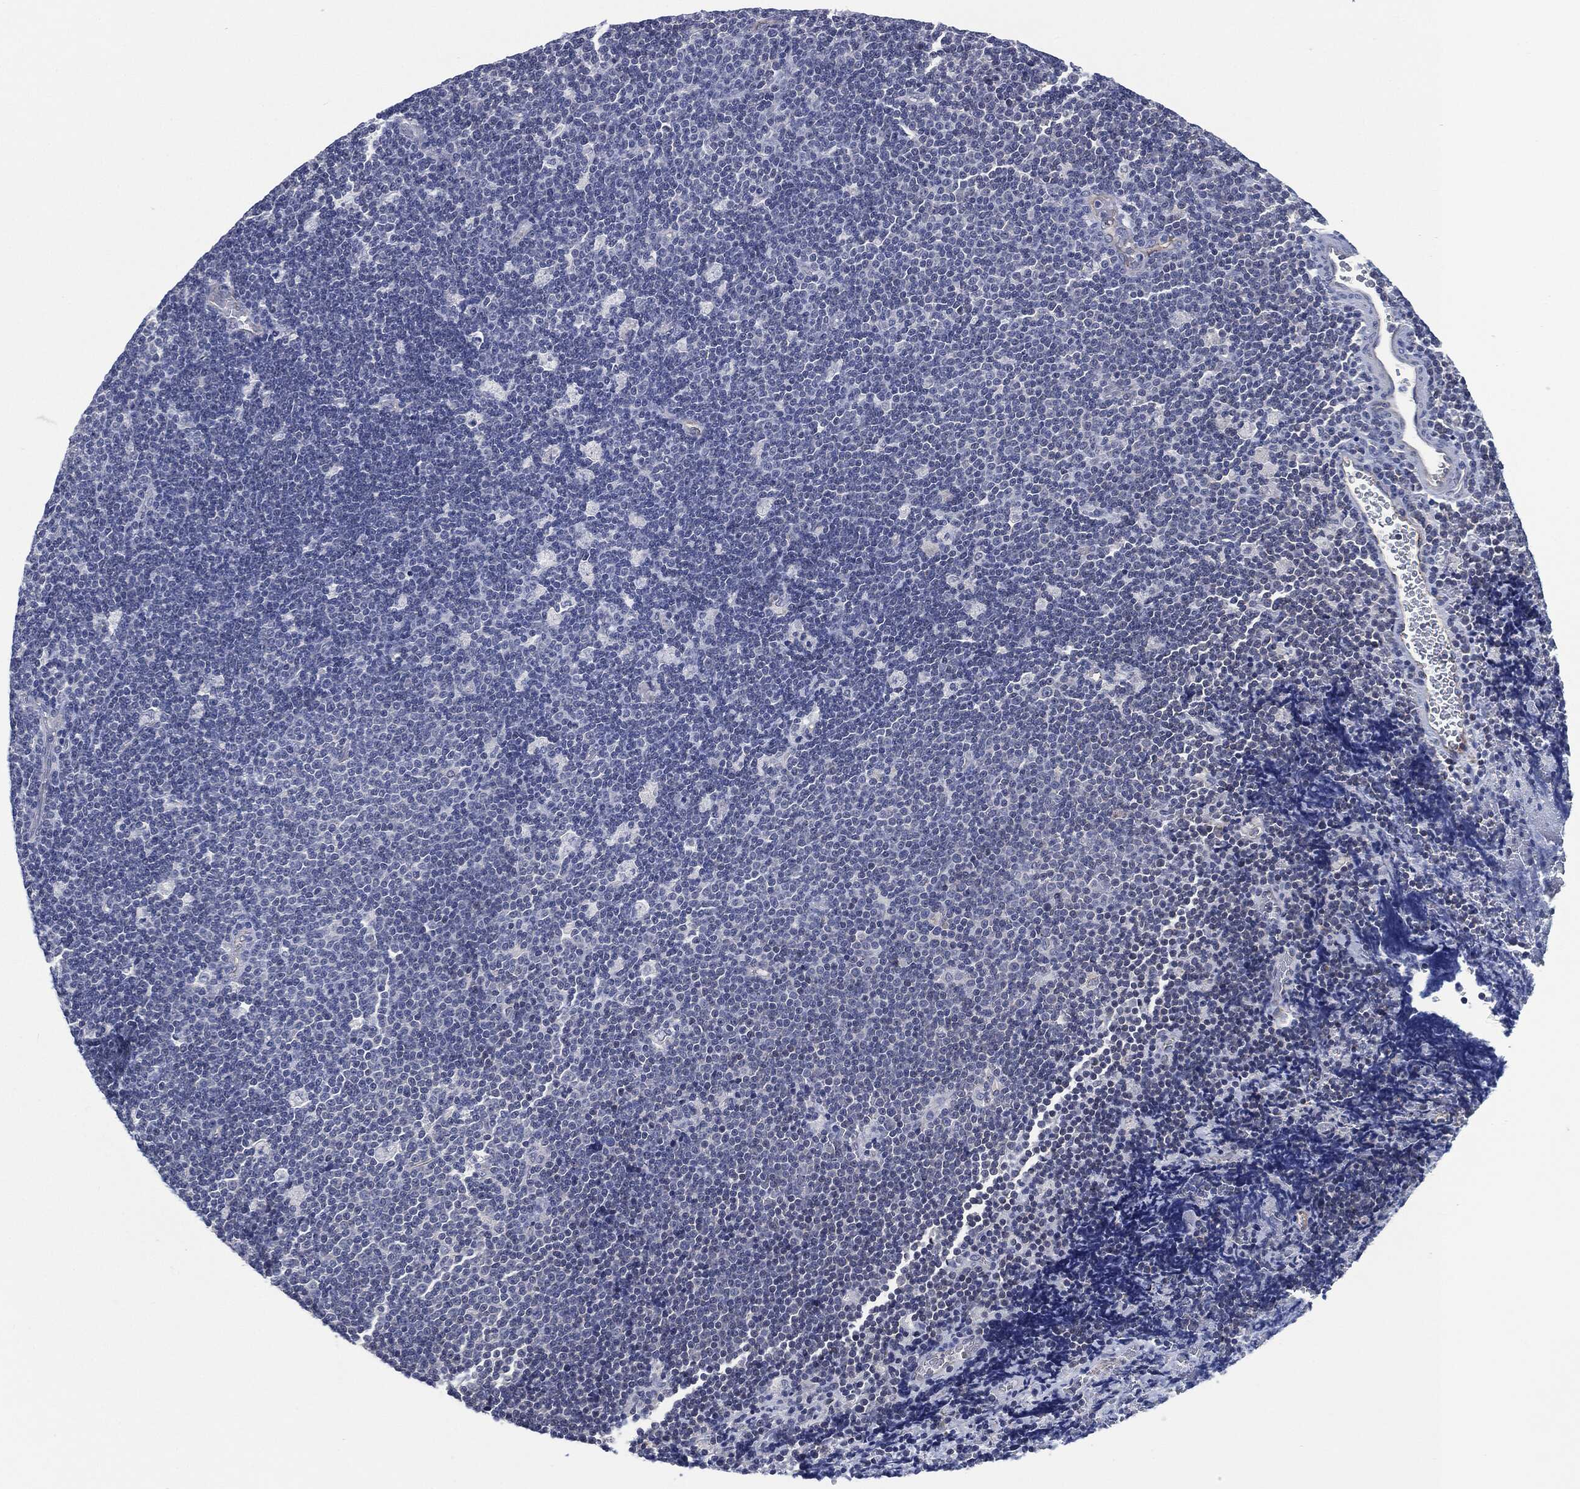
{"staining": {"intensity": "negative", "quantity": "none", "location": "none"}, "tissue": "lymphoma", "cell_type": "Tumor cells", "image_type": "cancer", "snomed": [{"axis": "morphology", "description": "Malignant lymphoma, non-Hodgkin's type, Low grade"}, {"axis": "topography", "description": "Brain"}], "caption": "Low-grade malignant lymphoma, non-Hodgkin's type was stained to show a protein in brown. There is no significant staining in tumor cells.", "gene": "SHROOM2", "patient": {"sex": "female", "age": 66}}